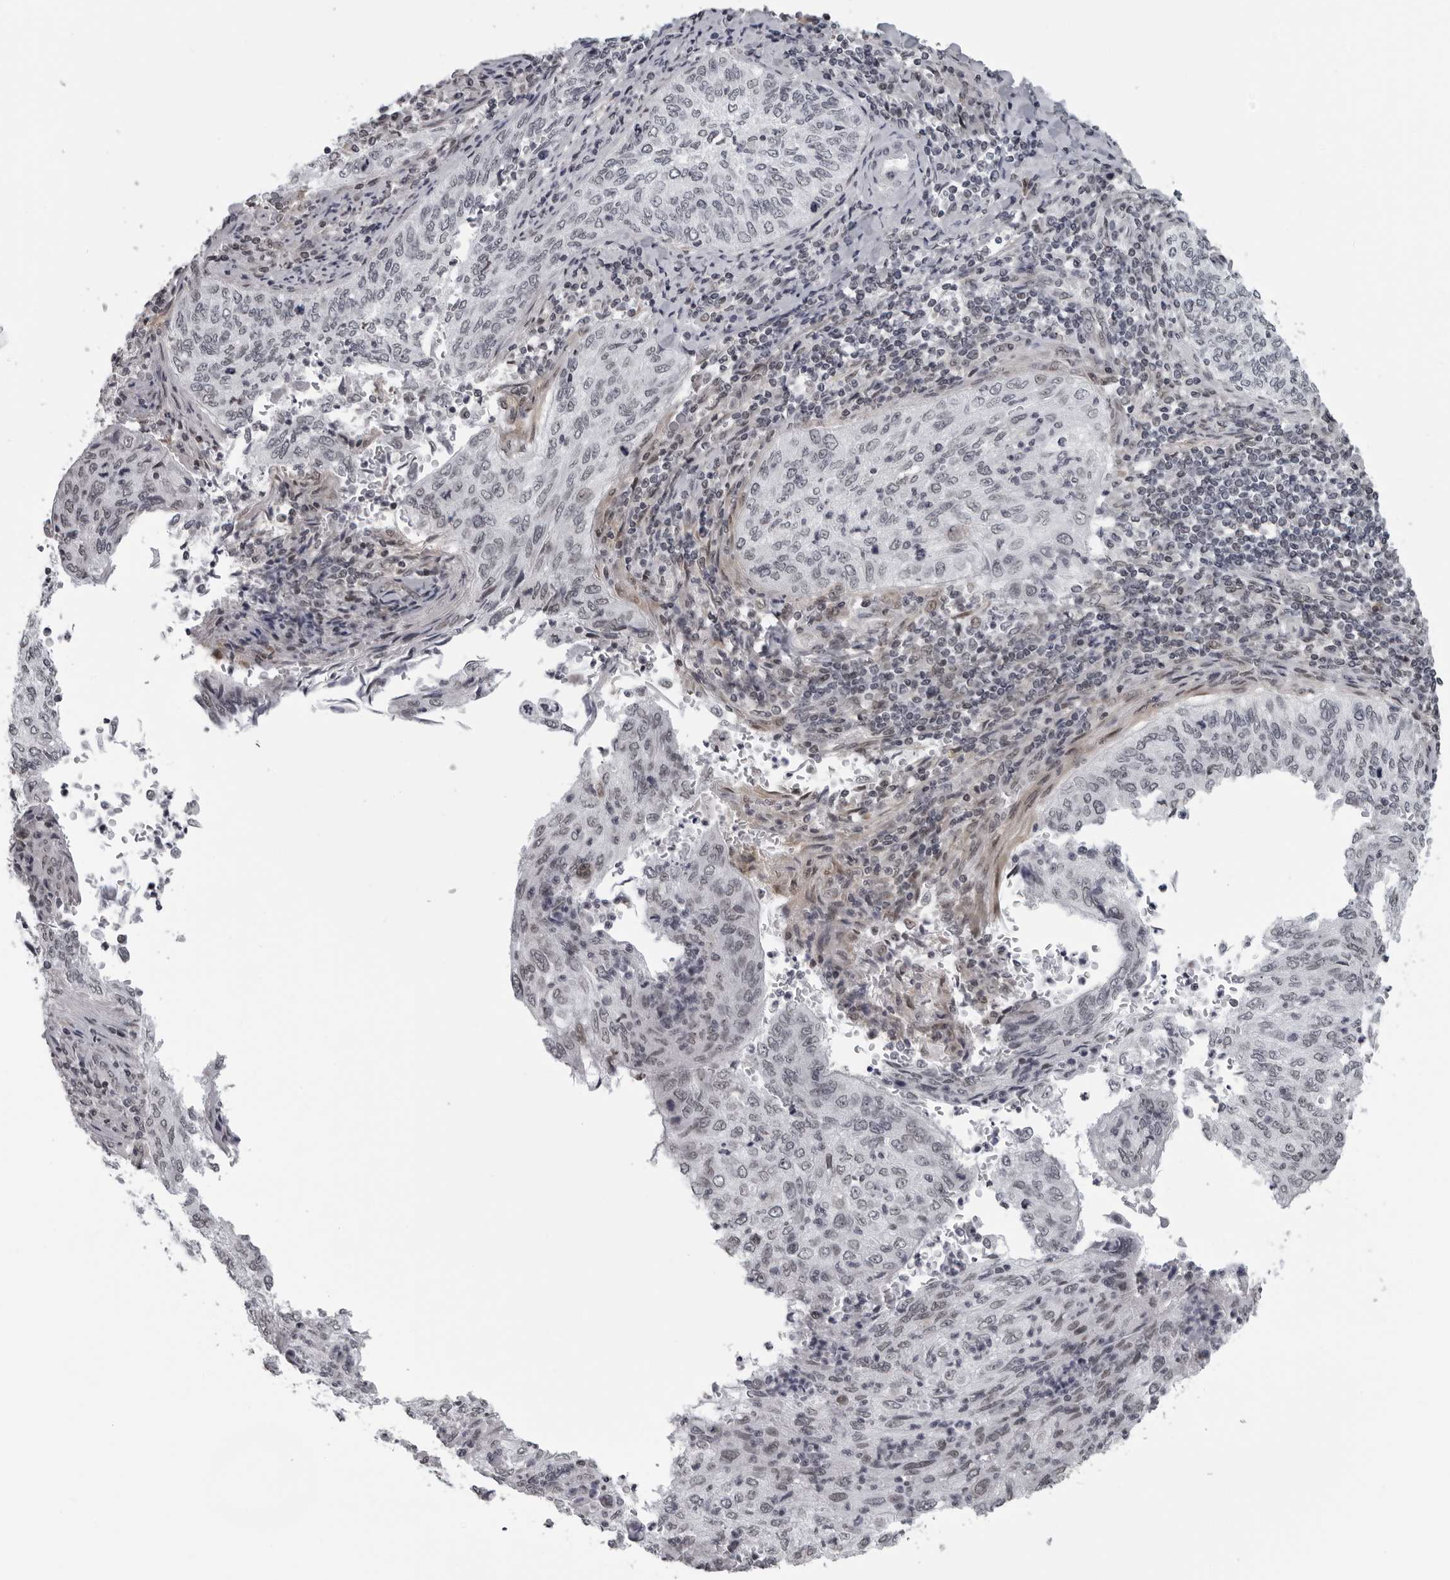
{"staining": {"intensity": "negative", "quantity": "none", "location": "none"}, "tissue": "cervical cancer", "cell_type": "Tumor cells", "image_type": "cancer", "snomed": [{"axis": "morphology", "description": "Squamous cell carcinoma, NOS"}, {"axis": "topography", "description": "Cervix"}], "caption": "Tumor cells show no significant positivity in squamous cell carcinoma (cervical).", "gene": "MAF", "patient": {"sex": "female", "age": 30}}